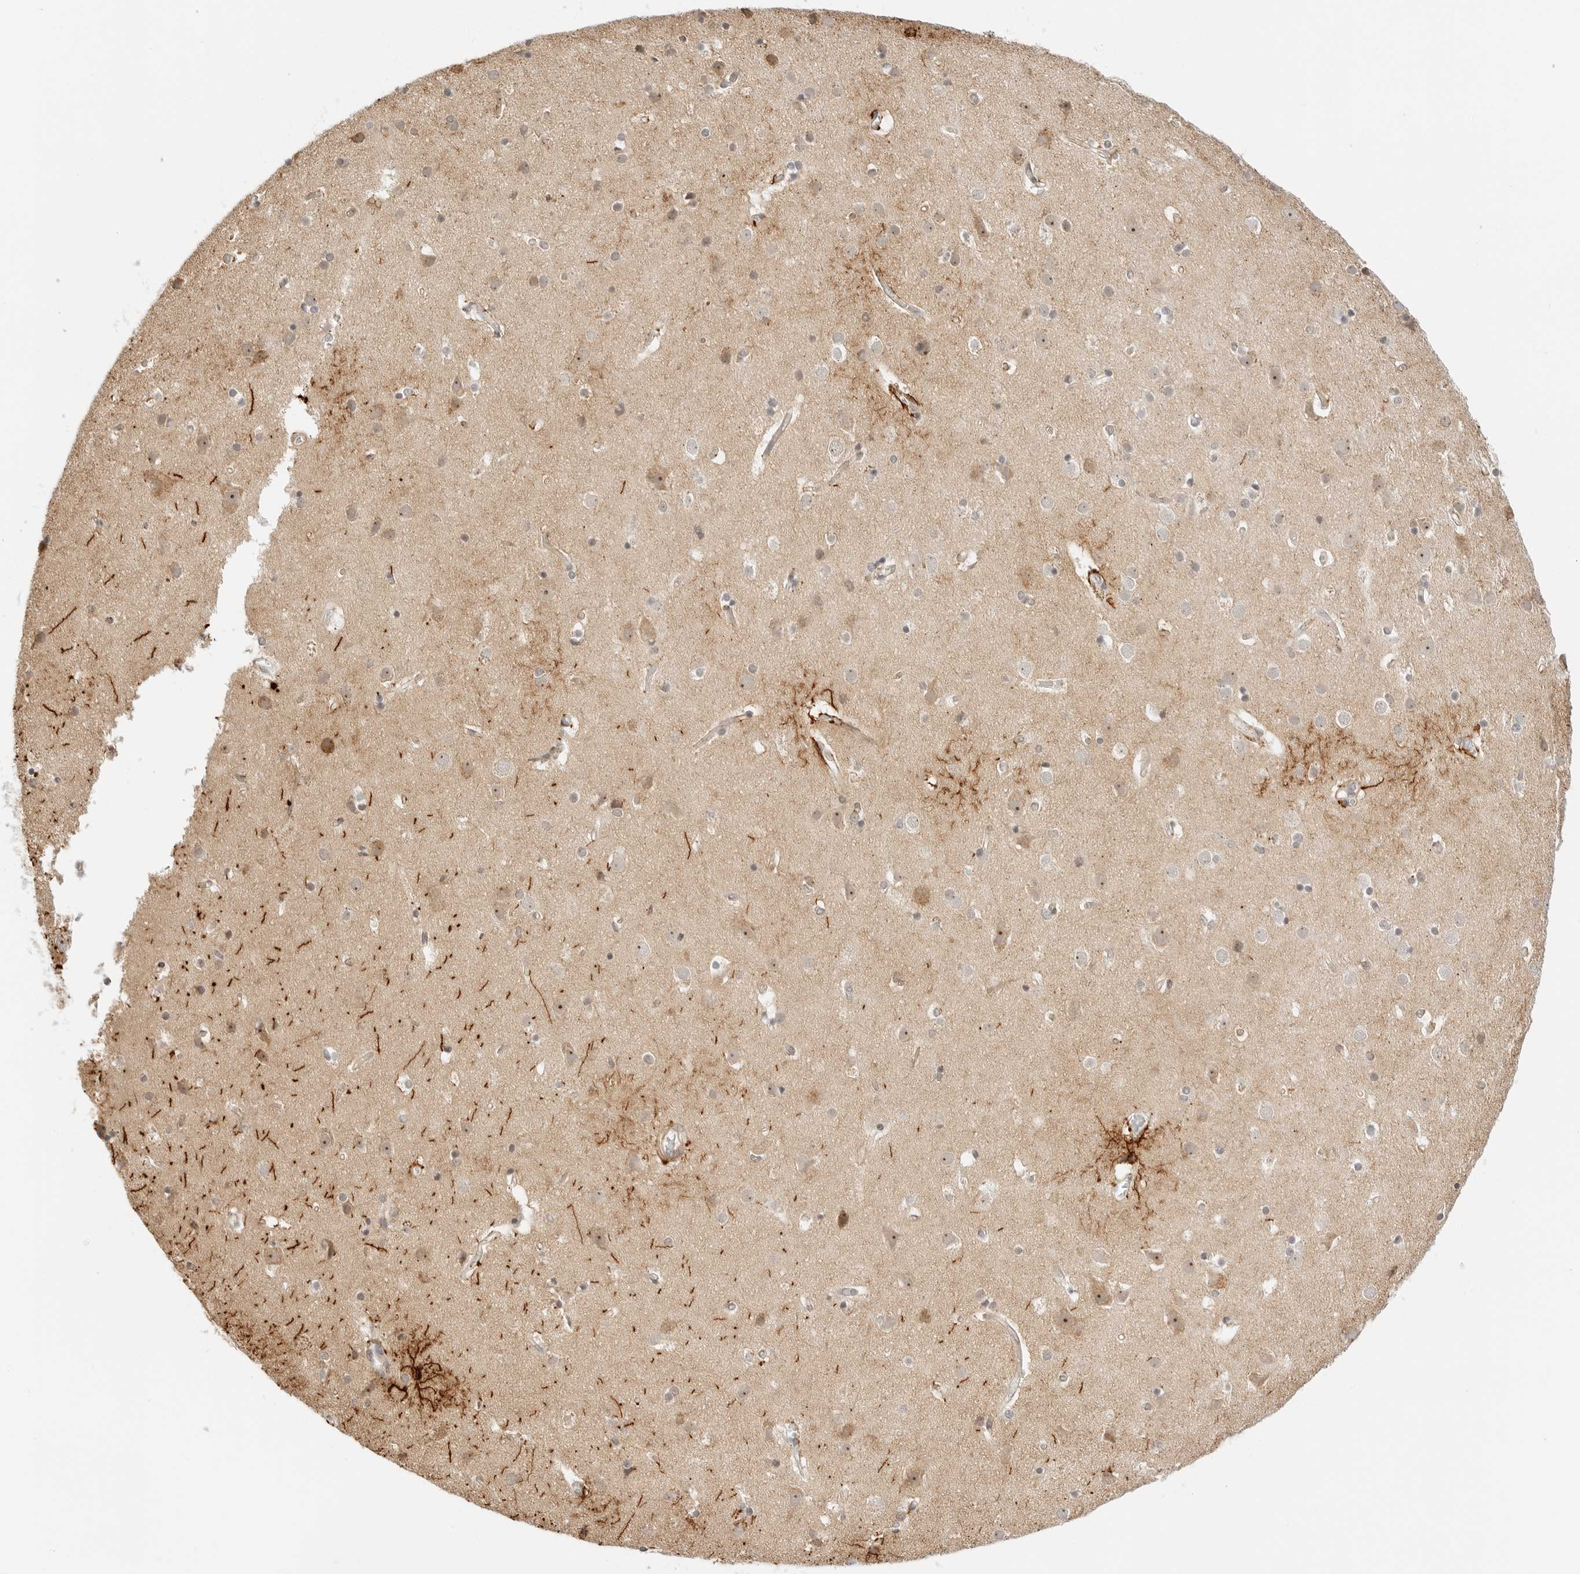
{"staining": {"intensity": "weak", "quantity": ">75%", "location": "cytoplasmic/membranous"}, "tissue": "cerebral cortex", "cell_type": "Endothelial cells", "image_type": "normal", "snomed": [{"axis": "morphology", "description": "Normal tissue, NOS"}, {"axis": "topography", "description": "Cerebral cortex"}], "caption": "Immunohistochemical staining of normal cerebral cortex exhibits weak cytoplasmic/membranous protein staining in about >75% of endothelial cells.", "gene": "GORAB", "patient": {"sex": "male", "age": 54}}